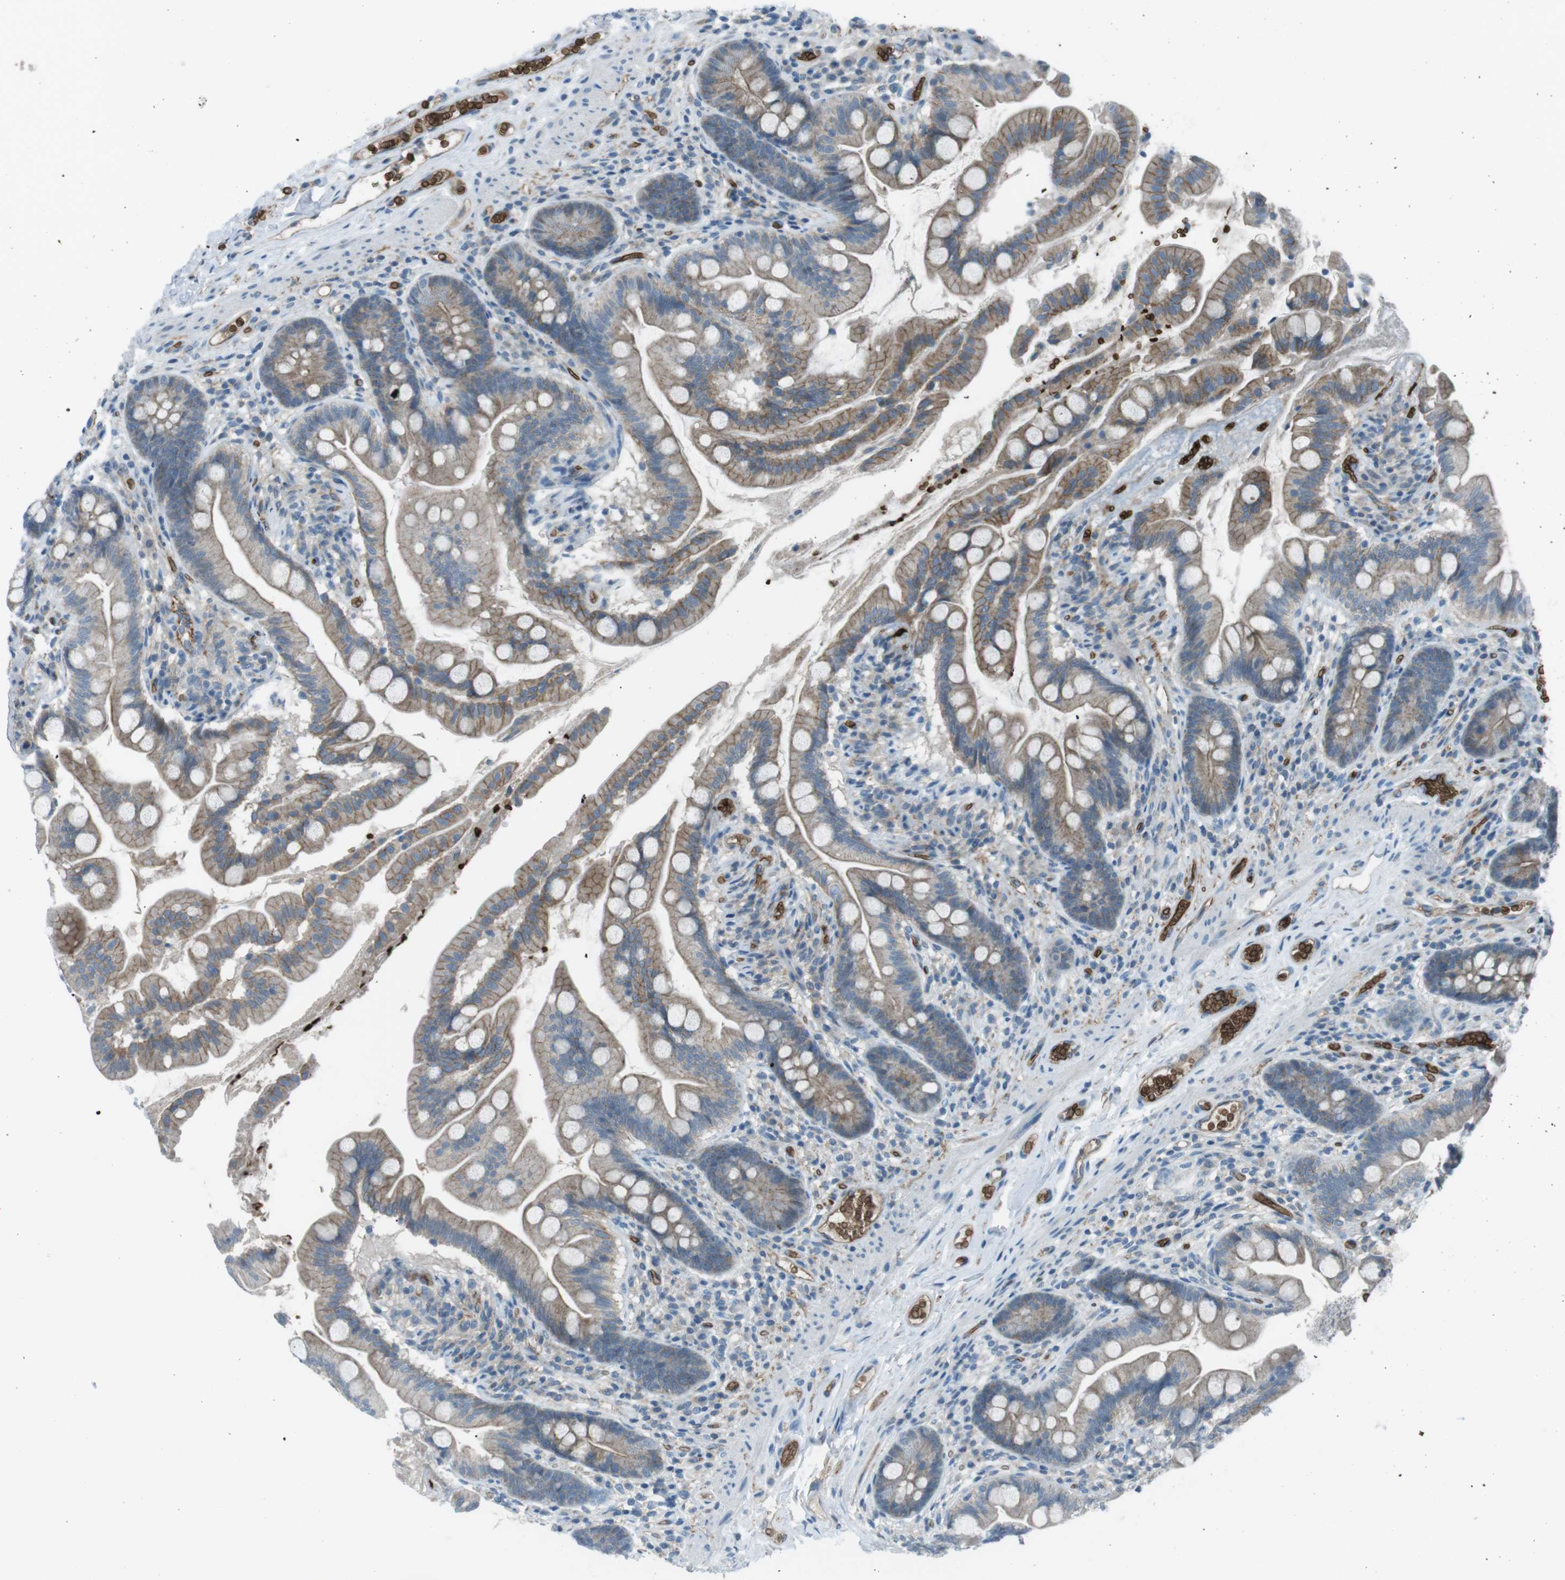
{"staining": {"intensity": "weak", "quantity": ">75%", "location": "cytoplasmic/membranous"}, "tissue": "small intestine", "cell_type": "Glandular cells", "image_type": "normal", "snomed": [{"axis": "morphology", "description": "Normal tissue, NOS"}, {"axis": "topography", "description": "Small intestine"}], "caption": "Brown immunohistochemical staining in benign human small intestine displays weak cytoplasmic/membranous positivity in approximately >75% of glandular cells. (DAB IHC with brightfield microscopy, high magnification).", "gene": "SPTA1", "patient": {"sex": "female", "age": 56}}